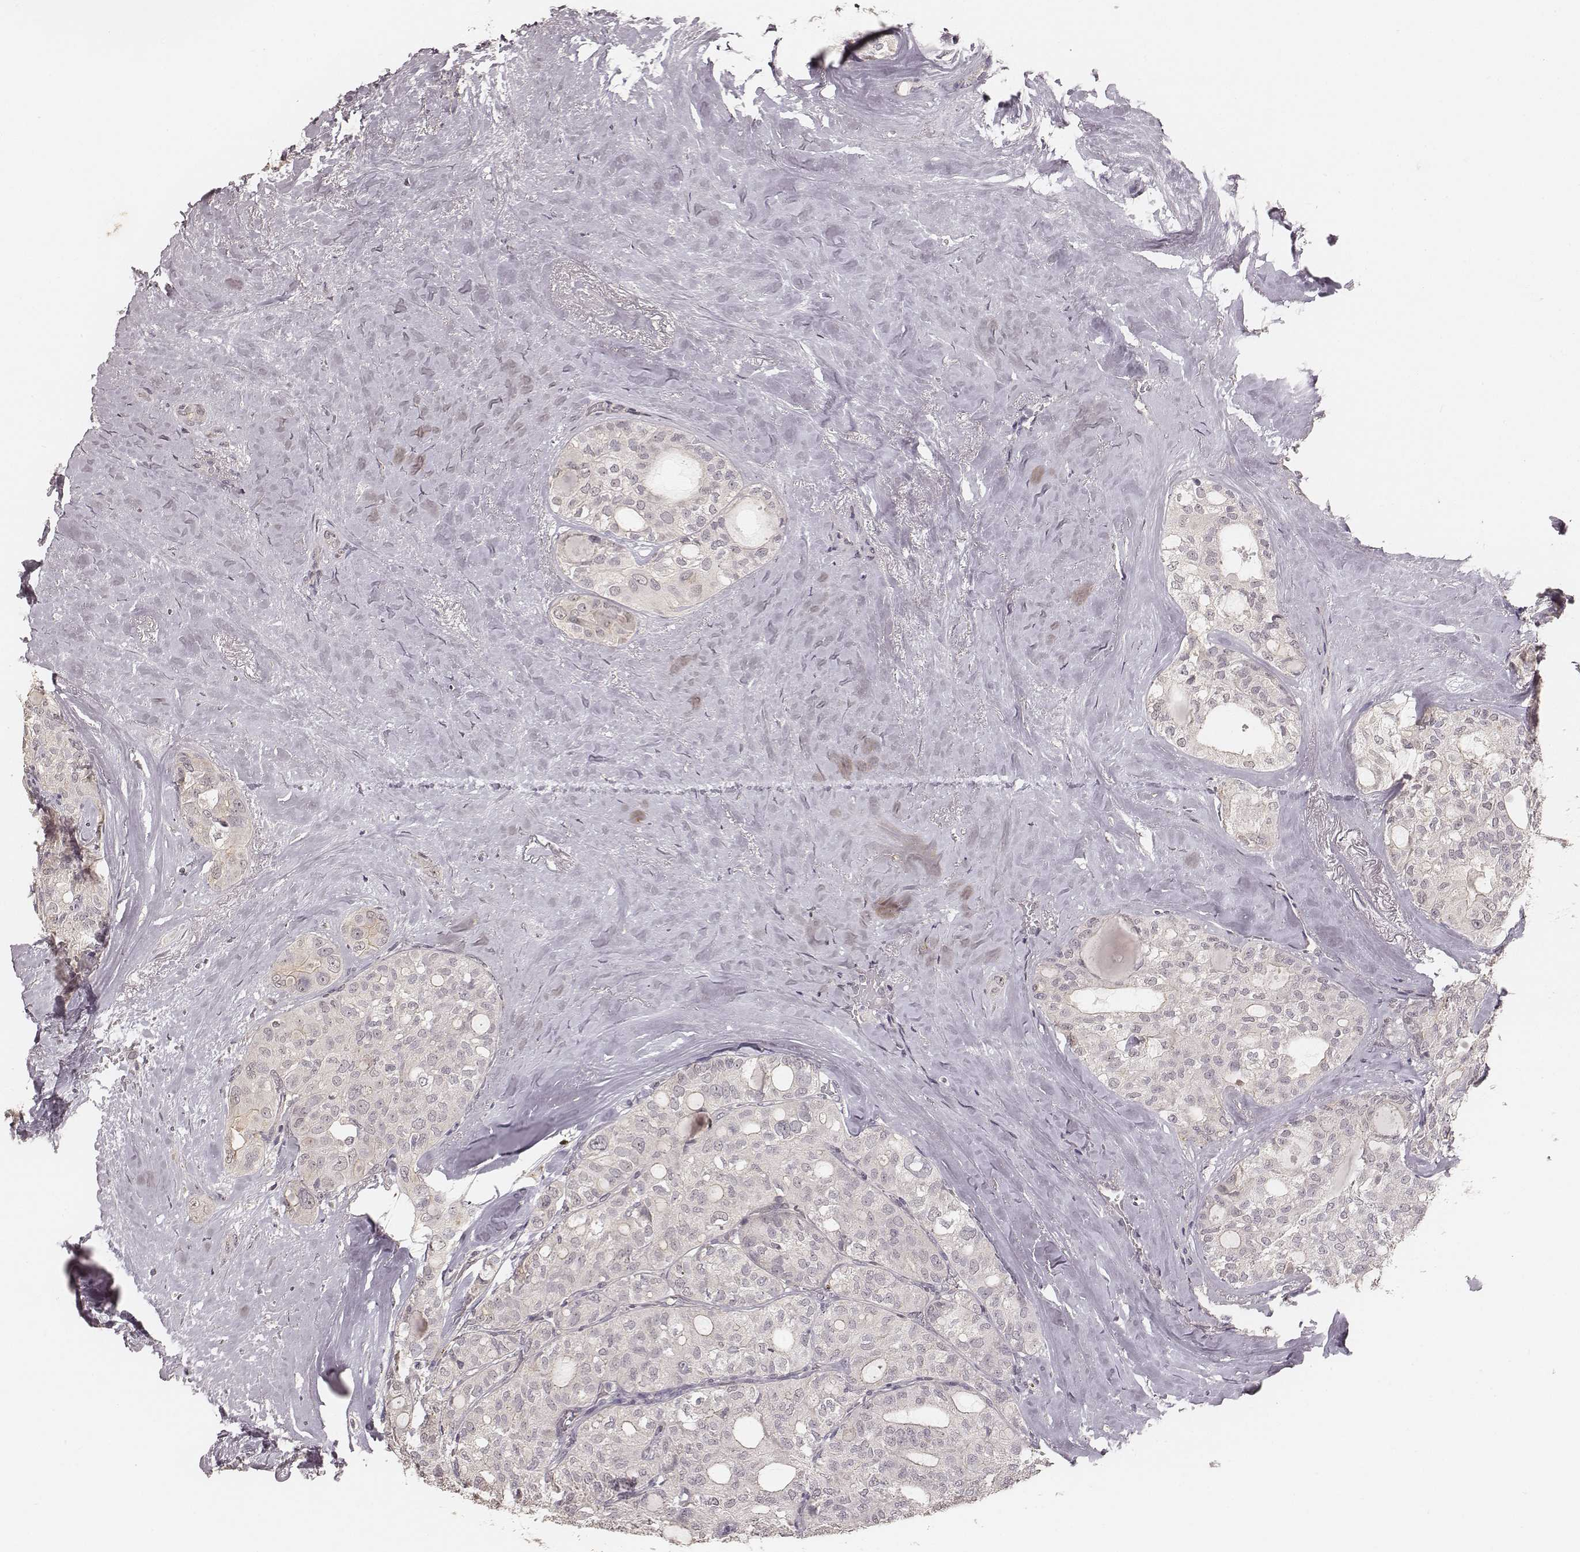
{"staining": {"intensity": "negative", "quantity": "none", "location": "none"}, "tissue": "thyroid cancer", "cell_type": "Tumor cells", "image_type": "cancer", "snomed": [{"axis": "morphology", "description": "Follicular adenoma carcinoma, NOS"}, {"axis": "topography", "description": "Thyroid gland"}], "caption": "DAB immunohistochemical staining of follicular adenoma carcinoma (thyroid) reveals no significant expression in tumor cells.", "gene": "LY6K", "patient": {"sex": "male", "age": 75}}